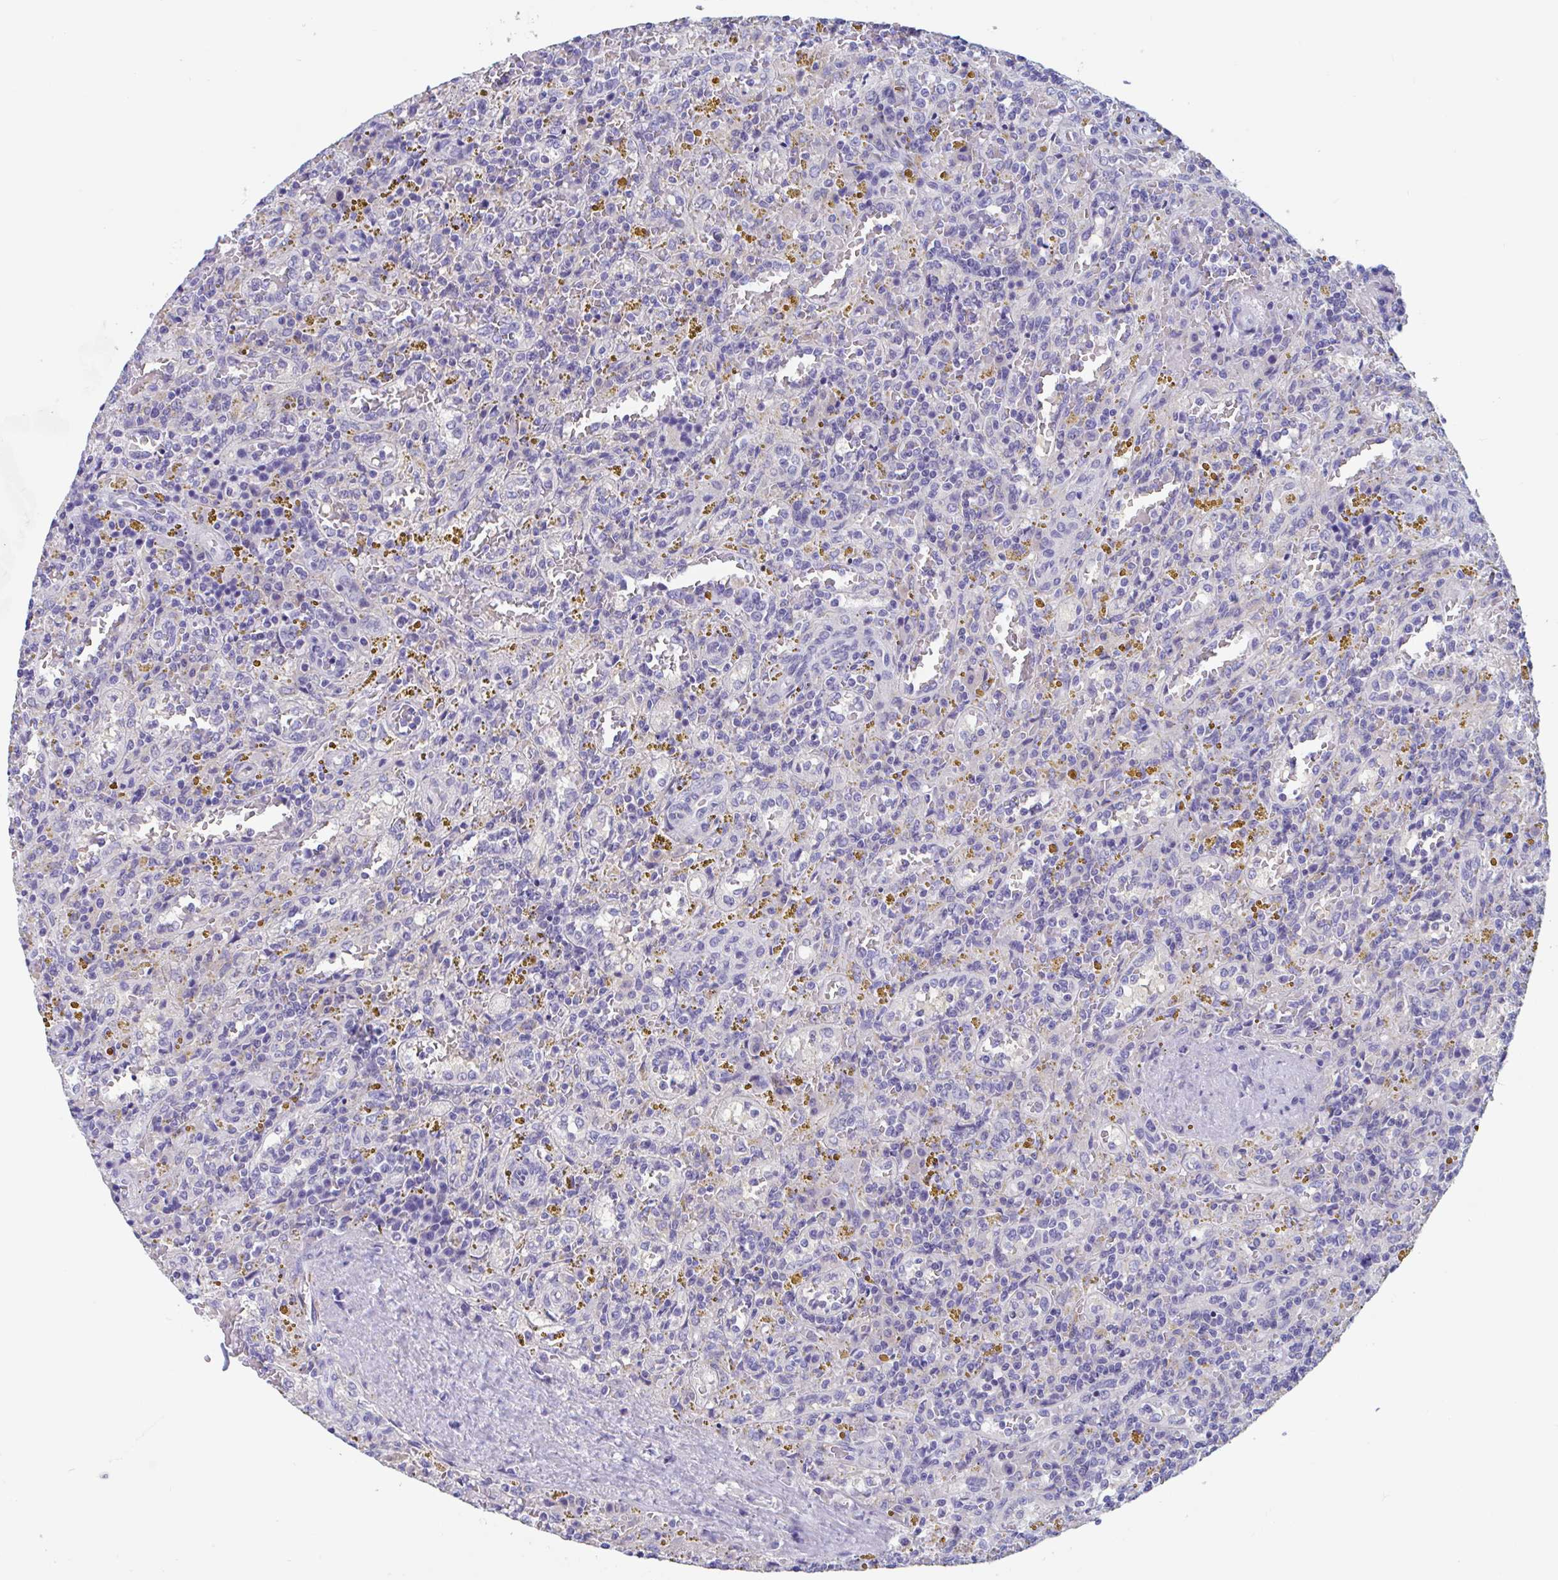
{"staining": {"intensity": "negative", "quantity": "none", "location": "none"}, "tissue": "lymphoma", "cell_type": "Tumor cells", "image_type": "cancer", "snomed": [{"axis": "morphology", "description": "Malignant lymphoma, non-Hodgkin's type, Low grade"}, {"axis": "topography", "description": "Spleen"}], "caption": "Immunohistochemistry (IHC) micrograph of neoplastic tissue: human low-grade malignant lymphoma, non-Hodgkin's type stained with DAB (3,3'-diaminobenzidine) exhibits no significant protein positivity in tumor cells.", "gene": "ZNHIT2", "patient": {"sex": "female", "age": 65}}